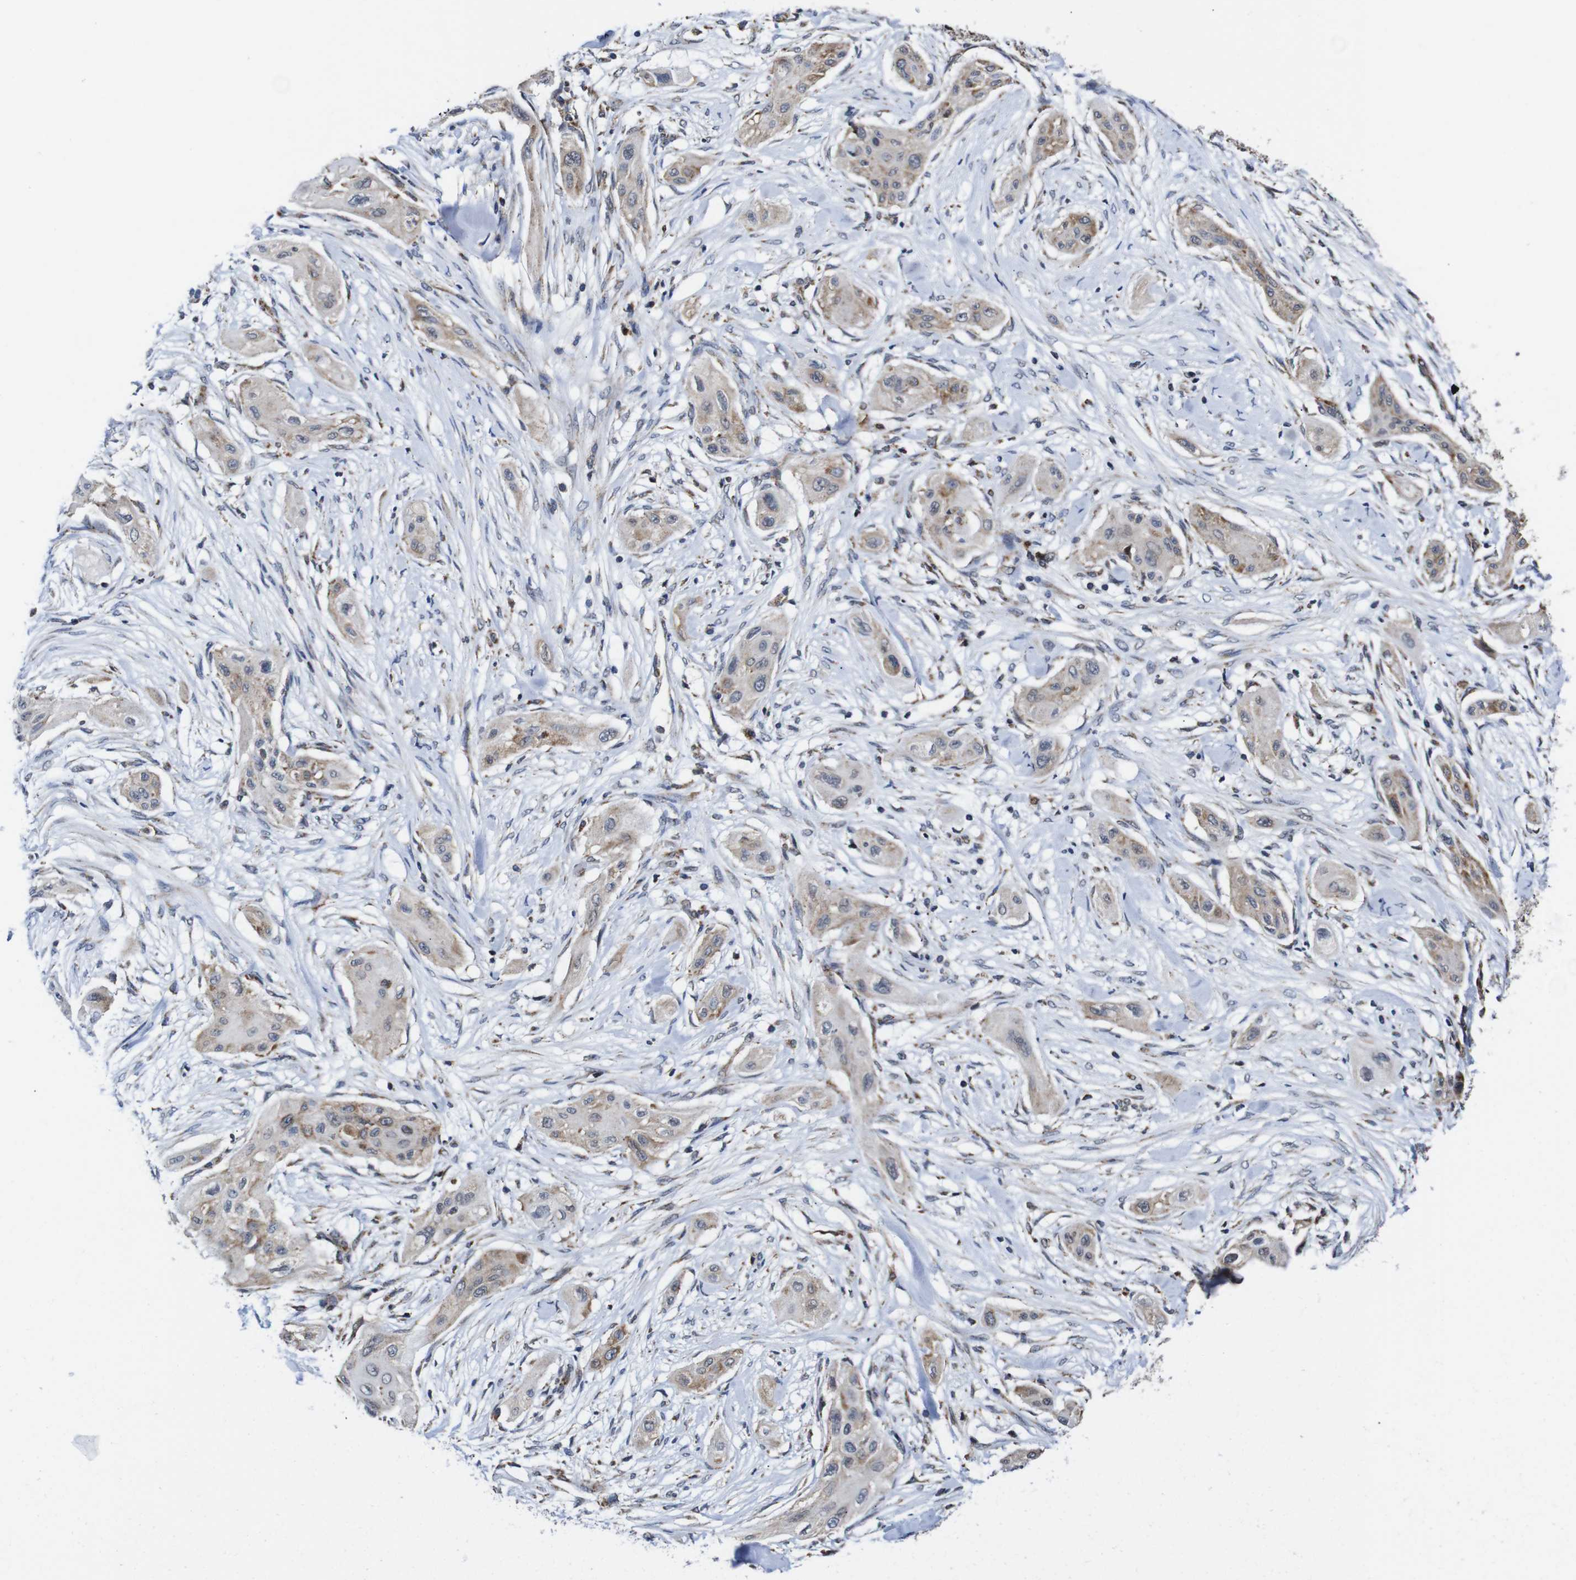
{"staining": {"intensity": "weak", "quantity": ">75%", "location": "cytoplasmic/membranous"}, "tissue": "lung cancer", "cell_type": "Tumor cells", "image_type": "cancer", "snomed": [{"axis": "morphology", "description": "Squamous cell carcinoma, NOS"}, {"axis": "topography", "description": "Lung"}], "caption": "A brown stain labels weak cytoplasmic/membranous expression of a protein in squamous cell carcinoma (lung) tumor cells.", "gene": "C17orf80", "patient": {"sex": "female", "age": 47}}